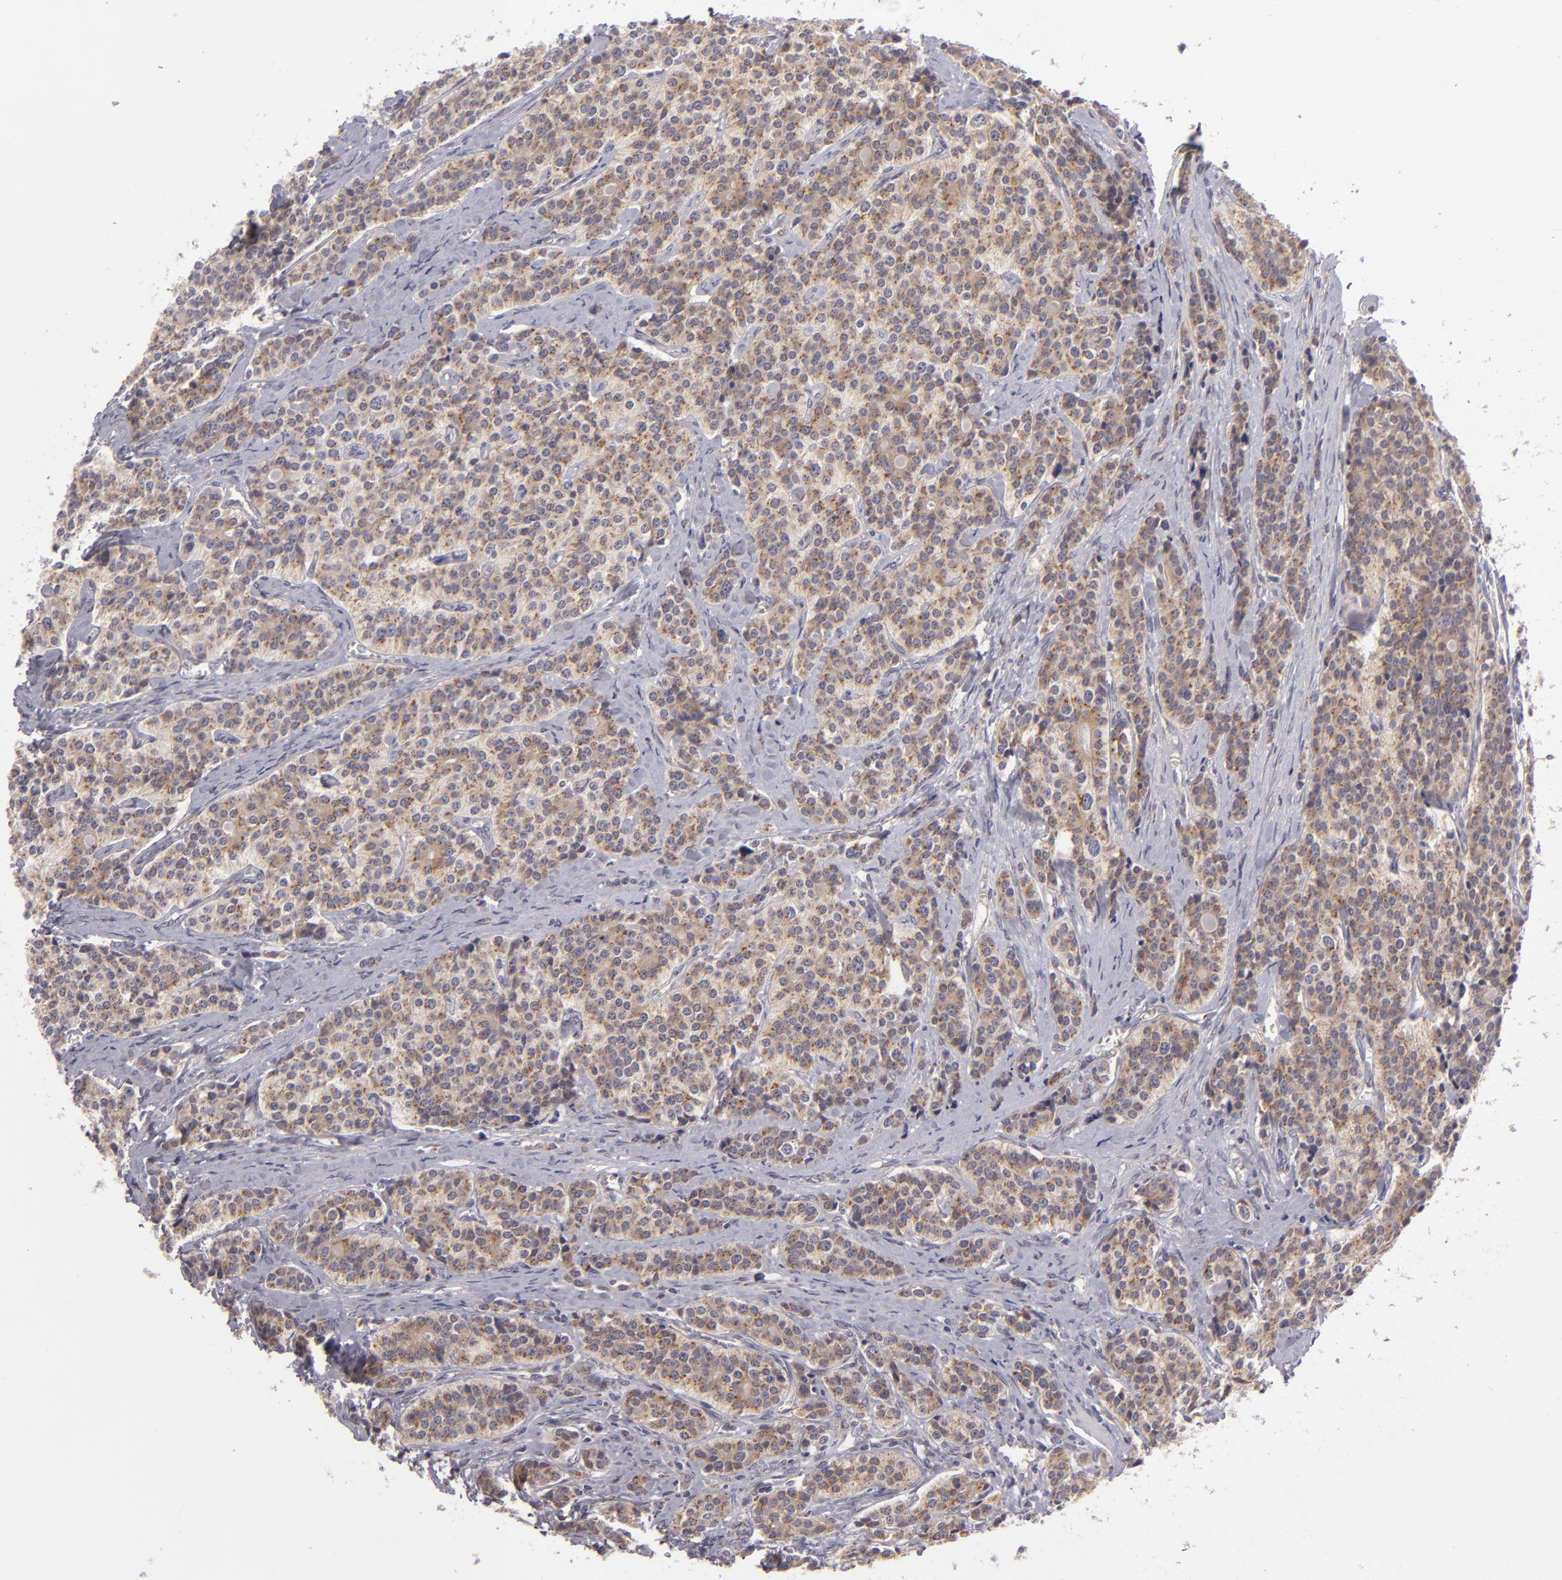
{"staining": {"intensity": "weak", "quantity": ">75%", "location": "cytoplasmic/membranous"}, "tissue": "carcinoid", "cell_type": "Tumor cells", "image_type": "cancer", "snomed": [{"axis": "morphology", "description": "Carcinoid, malignant, NOS"}, {"axis": "topography", "description": "Small intestine"}], "caption": "Immunohistochemical staining of human carcinoid (malignant) displays weak cytoplasmic/membranous protein expression in about >75% of tumor cells.", "gene": "SH2D4A", "patient": {"sex": "male", "age": 63}}